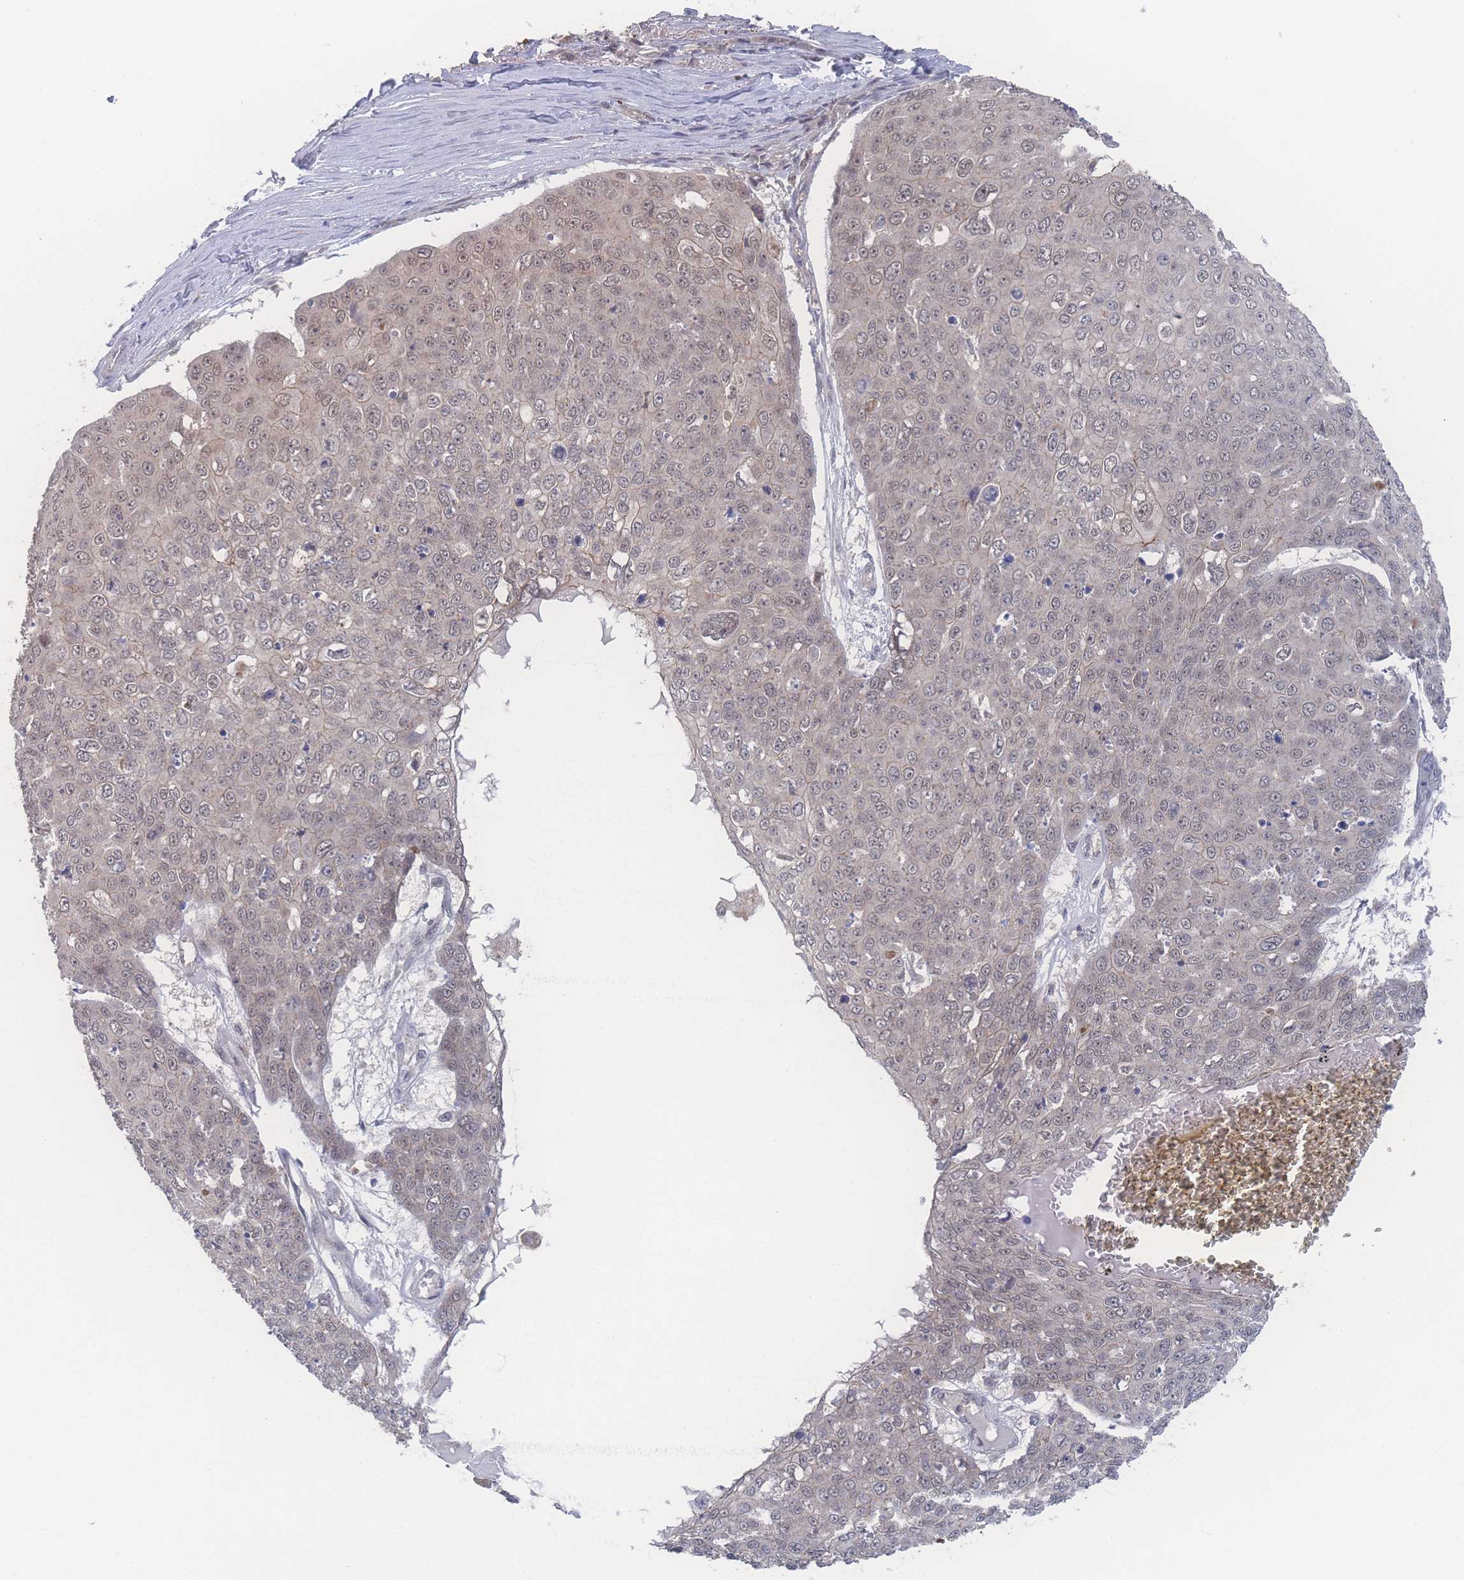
{"staining": {"intensity": "weak", "quantity": "25%-75%", "location": "nuclear"}, "tissue": "skin cancer", "cell_type": "Tumor cells", "image_type": "cancer", "snomed": [{"axis": "morphology", "description": "Squamous cell carcinoma, NOS"}, {"axis": "topography", "description": "Skin"}], "caption": "Protein expression analysis of skin cancer demonstrates weak nuclear expression in about 25%-75% of tumor cells. (Stains: DAB in brown, nuclei in blue, Microscopy: brightfield microscopy at high magnification).", "gene": "NBEAL1", "patient": {"sex": "male", "age": 71}}